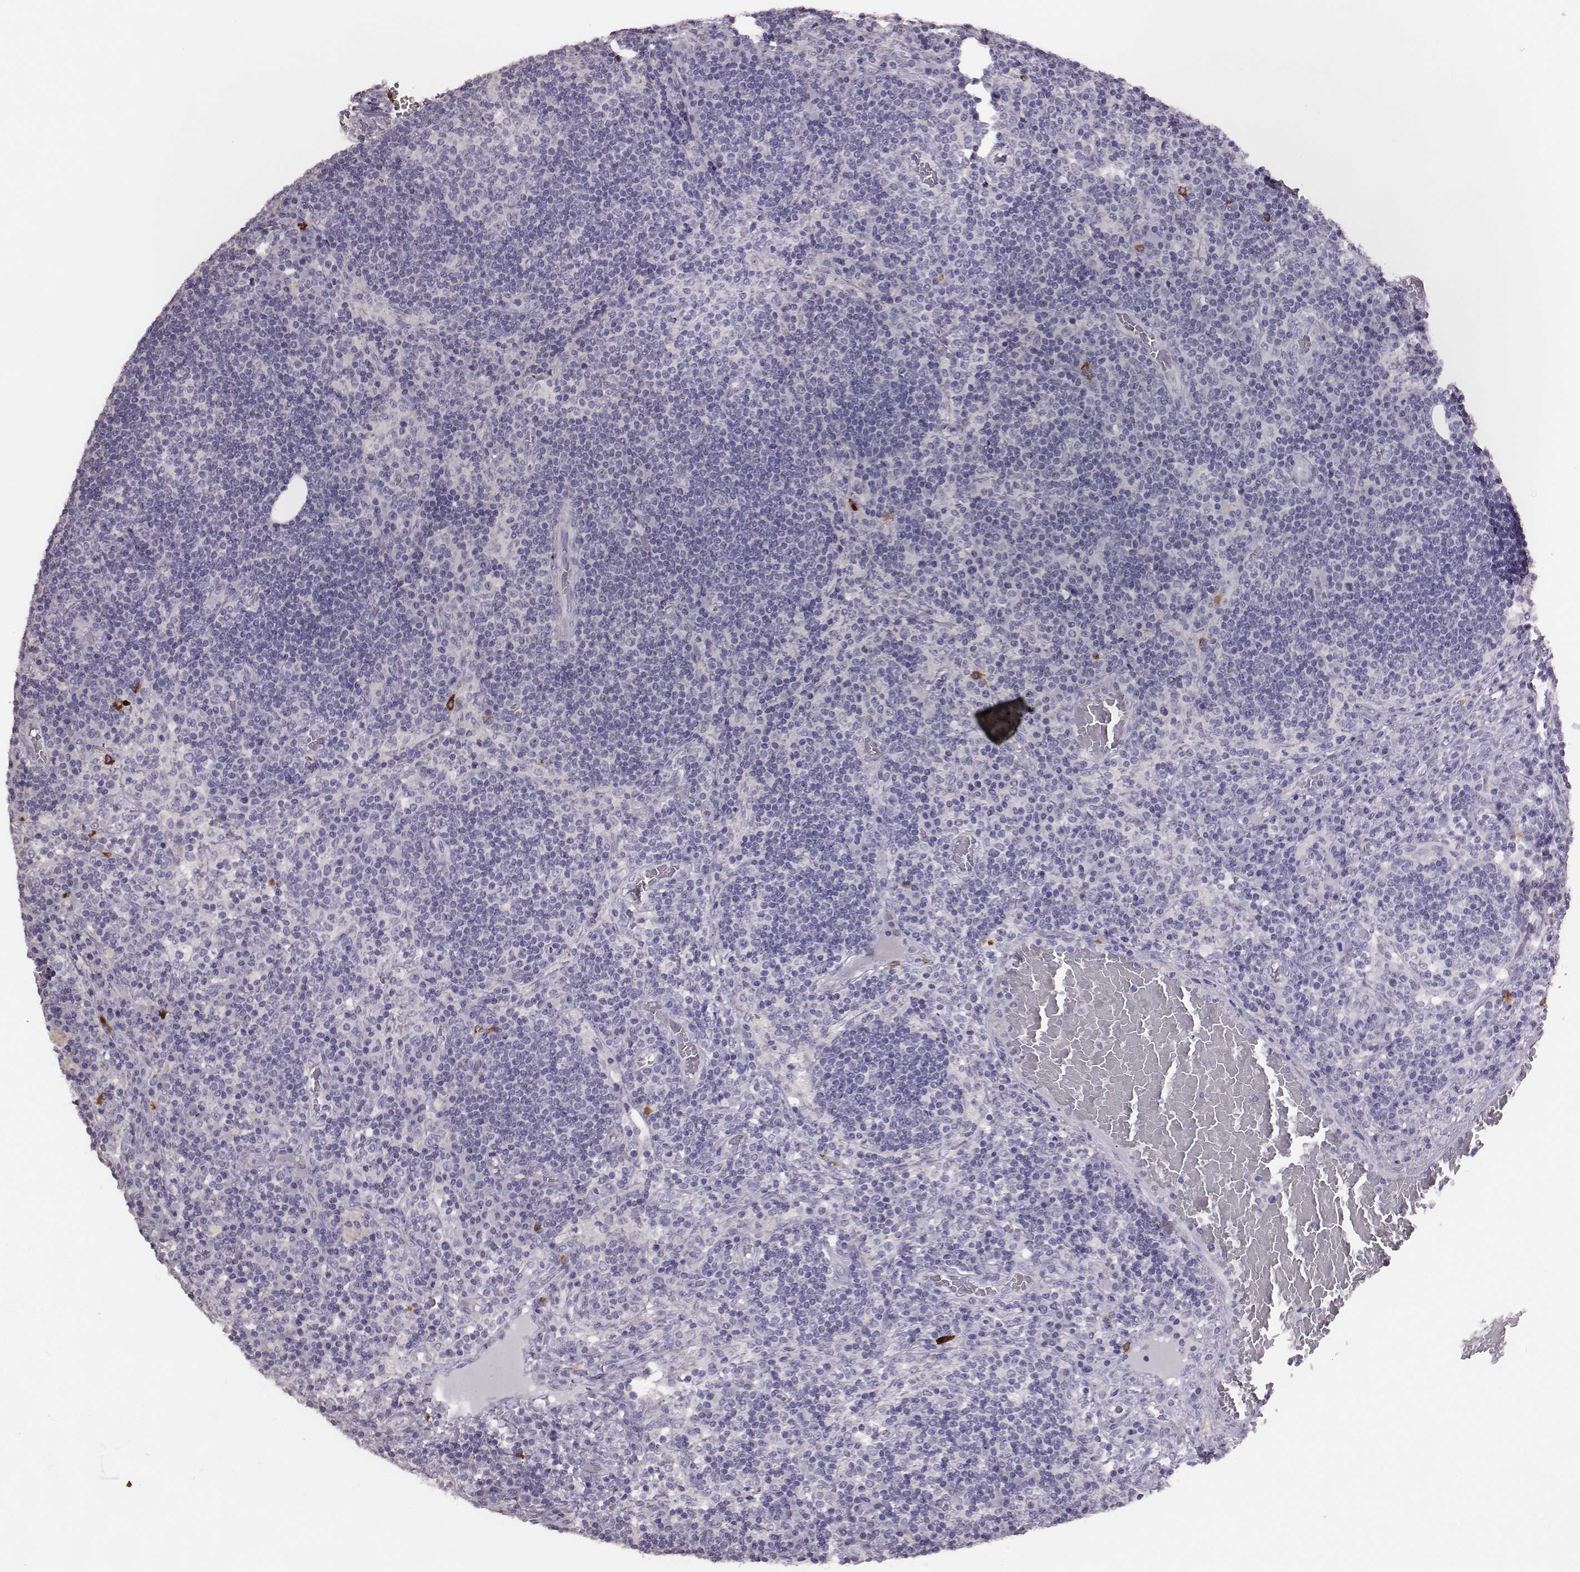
{"staining": {"intensity": "negative", "quantity": "none", "location": "none"}, "tissue": "lymph node", "cell_type": "Germinal center cells", "image_type": "normal", "snomed": [{"axis": "morphology", "description": "Normal tissue, NOS"}, {"axis": "topography", "description": "Lymph node"}], "caption": "IHC image of normal lymph node stained for a protein (brown), which displays no expression in germinal center cells.", "gene": "P2RY10", "patient": {"sex": "male", "age": 63}}